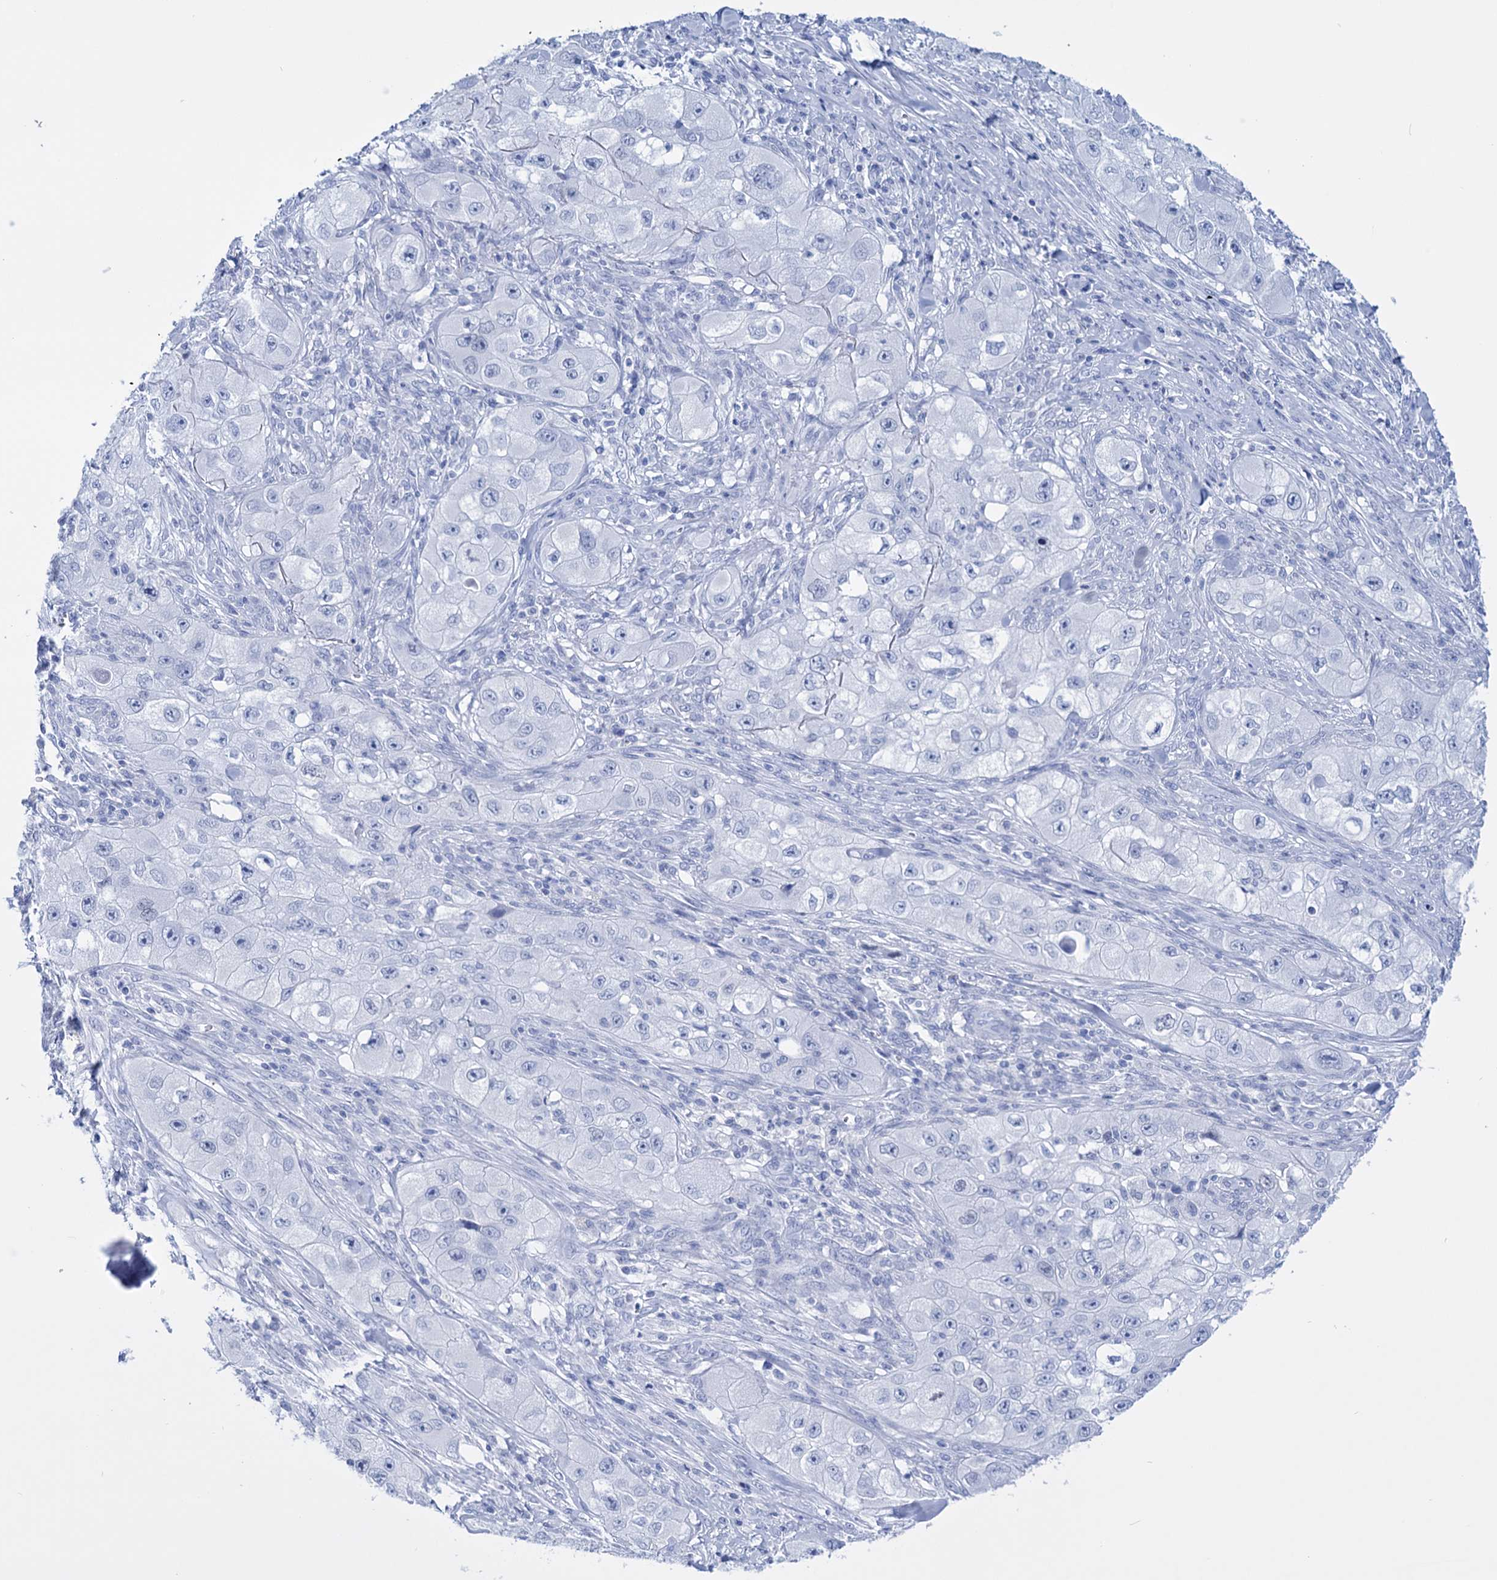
{"staining": {"intensity": "negative", "quantity": "none", "location": "none"}, "tissue": "skin cancer", "cell_type": "Tumor cells", "image_type": "cancer", "snomed": [{"axis": "morphology", "description": "Squamous cell carcinoma, NOS"}, {"axis": "topography", "description": "Skin"}, {"axis": "topography", "description": "Subcutis"}], "caption": "A high-resolution image shows IHC staining of skin squamous cell carcinoma, which displays no significant staining in tumor cells.", "gene": "FBXW12", "patient": {"sex": "male", "age": 73}}